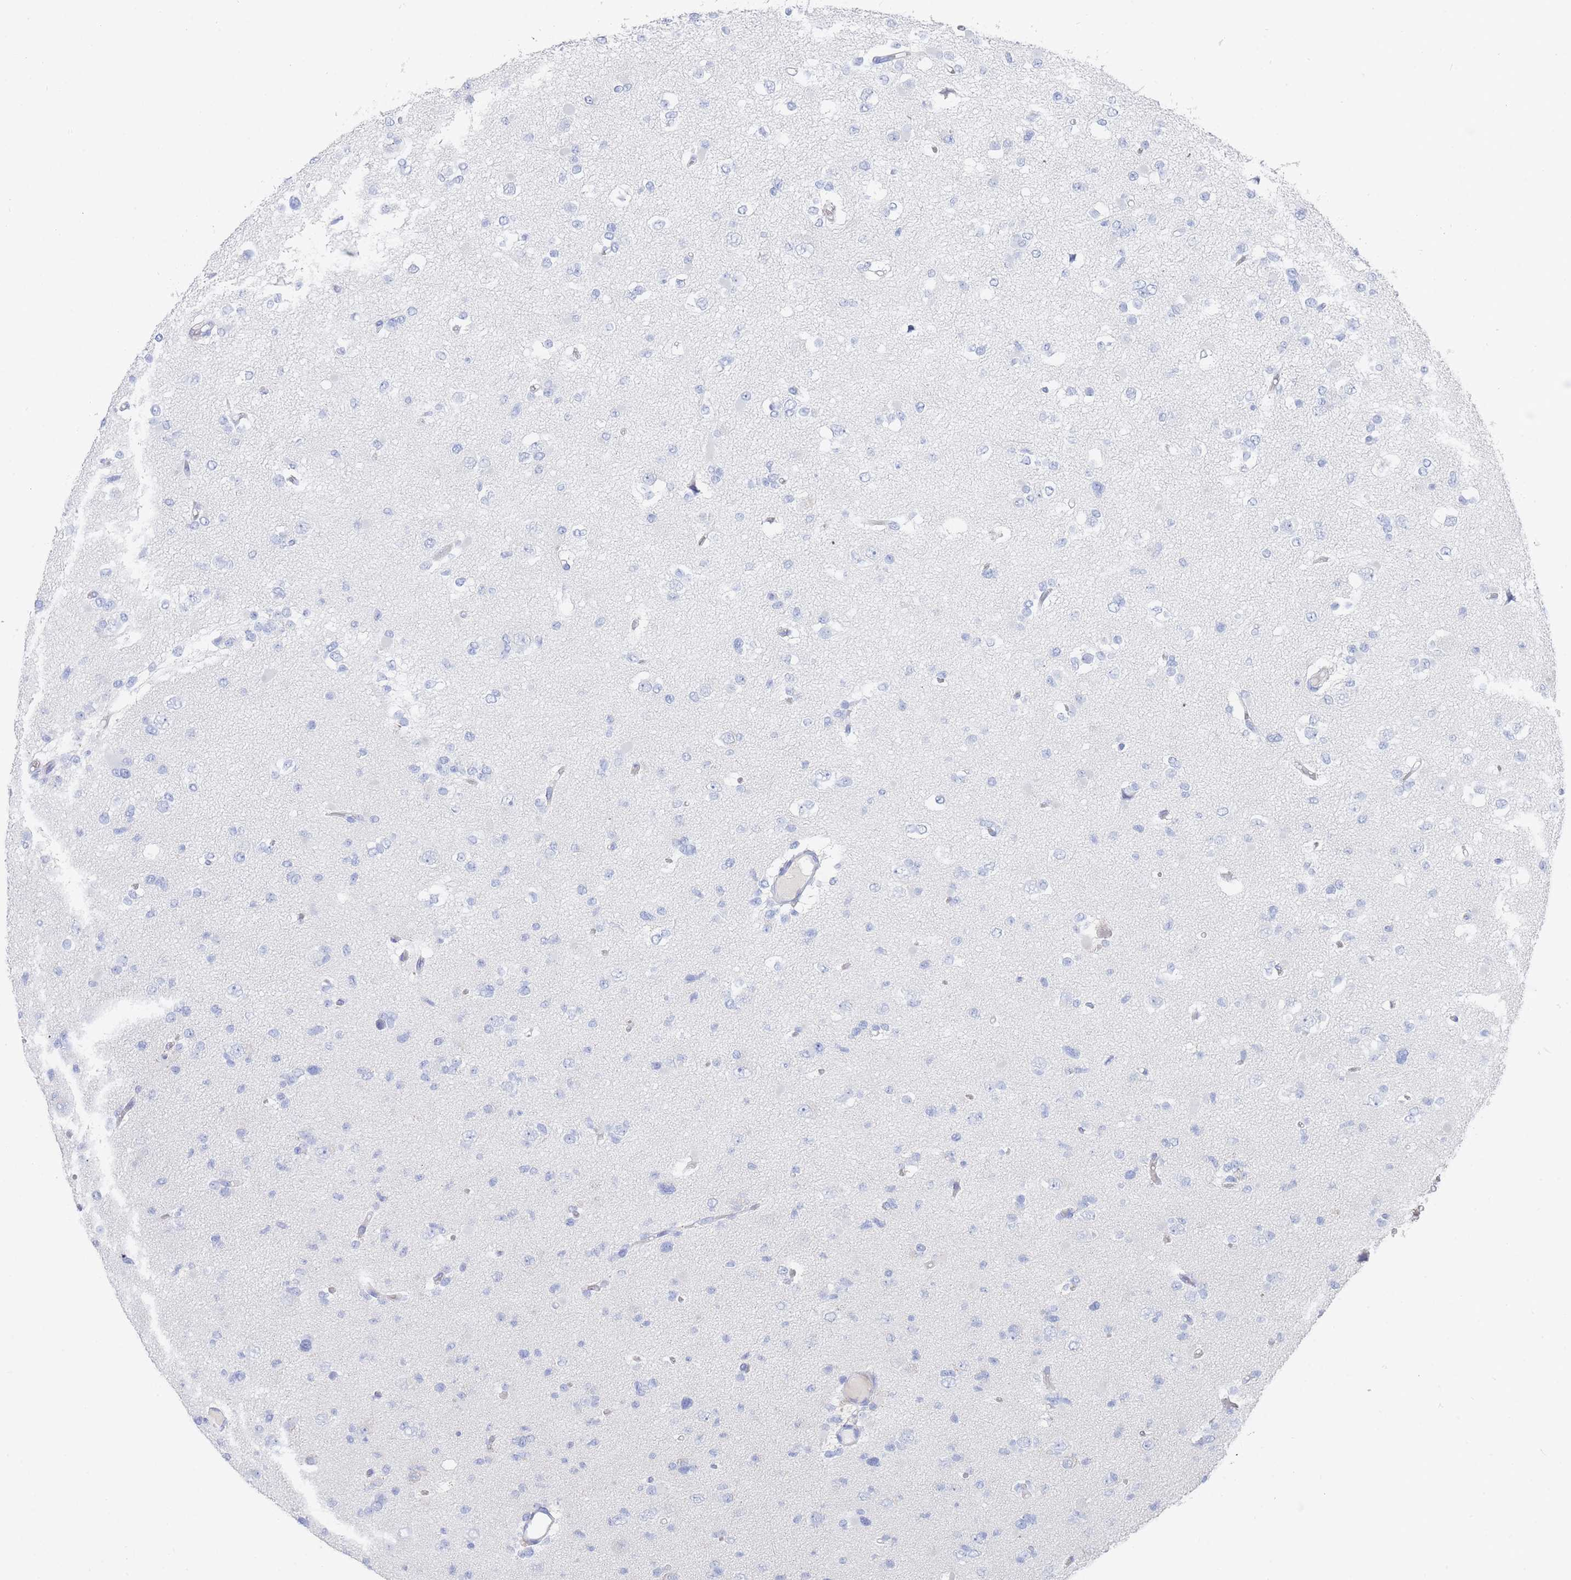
{"staining": {"intensity": "negative", "quantity": "none", "location": "none"}, "tissue": "glioma", "cell_type": "Tumor cells", "image_type": "cancer", "snomed": [{"axis": "morphology", "description": "Glioma, malignant, Low grade"}, {"axis": "topography", "description": "Brain"}], "caption": "The histopathology image reveals no significant staining in tumor cells of malignant glioma (low-grade). (DAB IHC visualized using brightfield microscopy, high magnification).", "gene": "SLC25A35", "patient": {"sex": "female", "age": 22}}